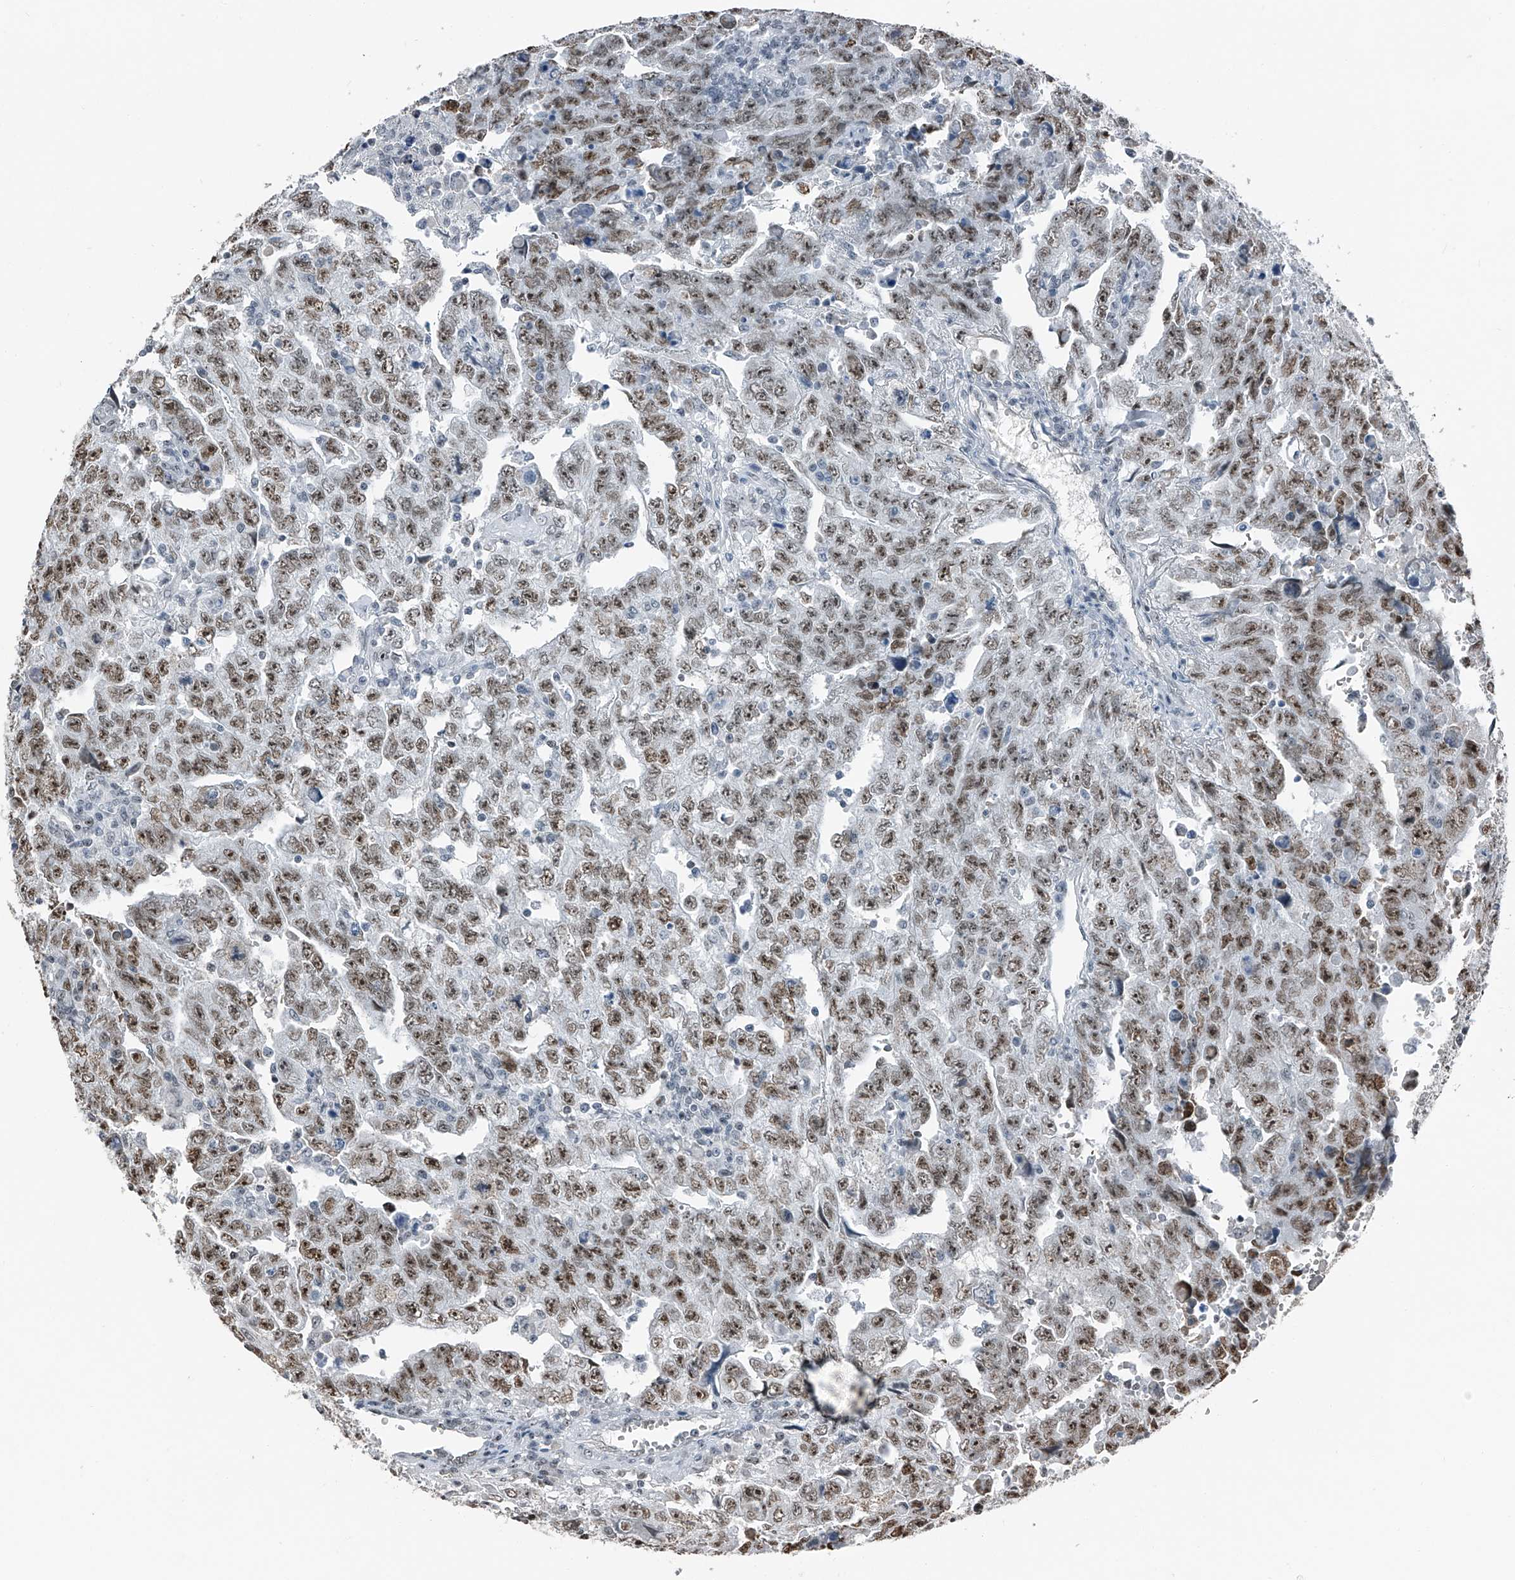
{"staining": {"intensity": "moderate", "quantity": ">75%", "location": "nuclear"}, "tissue": "testis cancer", "cell_type": "Tumor cells", "image_type": "cancer", "snomed": [{"axis": "morphology", "description": "Carcinoma, Embryonal, NOS"}, {"axis": "topography", "description": "Testis"}], "caption": "Immunohistochemistry (IHC) of embryonal carcinoma (testis) displays medium levels of moderate nuclear staining in approximately >75% of tumor cells.", "gene": "TCOF1", "patient": {"sex": "male", "age": 28}}